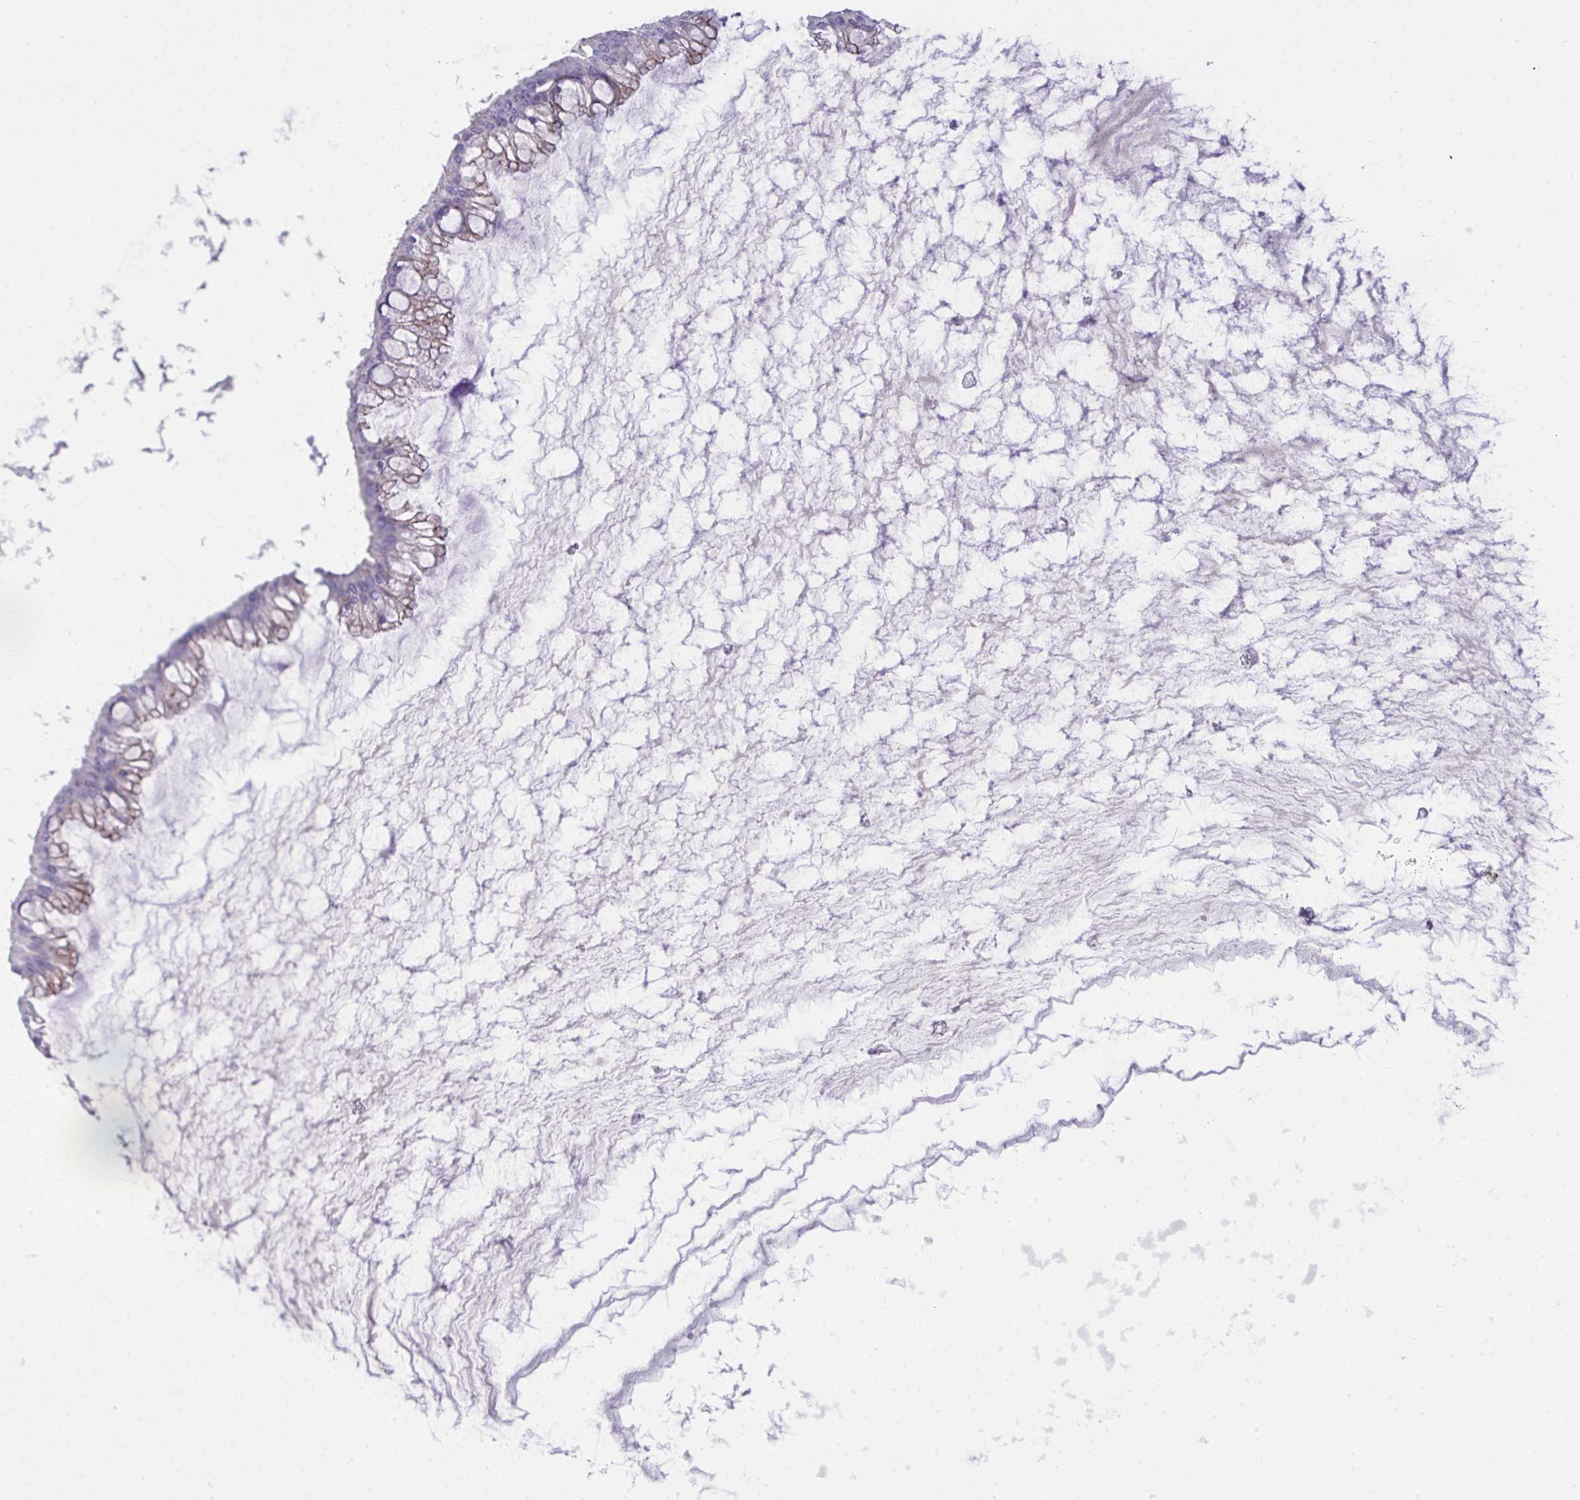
{"staining": {"intensity": "weak", "quantity": "25%-75%", "location": "cytoplasmic/membranous"}, "tissue": "ovarian cancer", "cell_type": "Tumor cells", "image_type": "cancer", "snomed": [{"axis": "morphology", "description": "Cystadenocarcinoma, mucinous, NOS"}, {"axis": "topography", "description": "Ovary"}], "caption": "Protein staining shows weak cytoplasmic/membranous expression in approximately 25%-75% of tumor cells in ovarian cancer (mucinous cystadenocarcinoma).", "gene": "GLB1L2", "patient": {"sex": "female", "age": 73}}